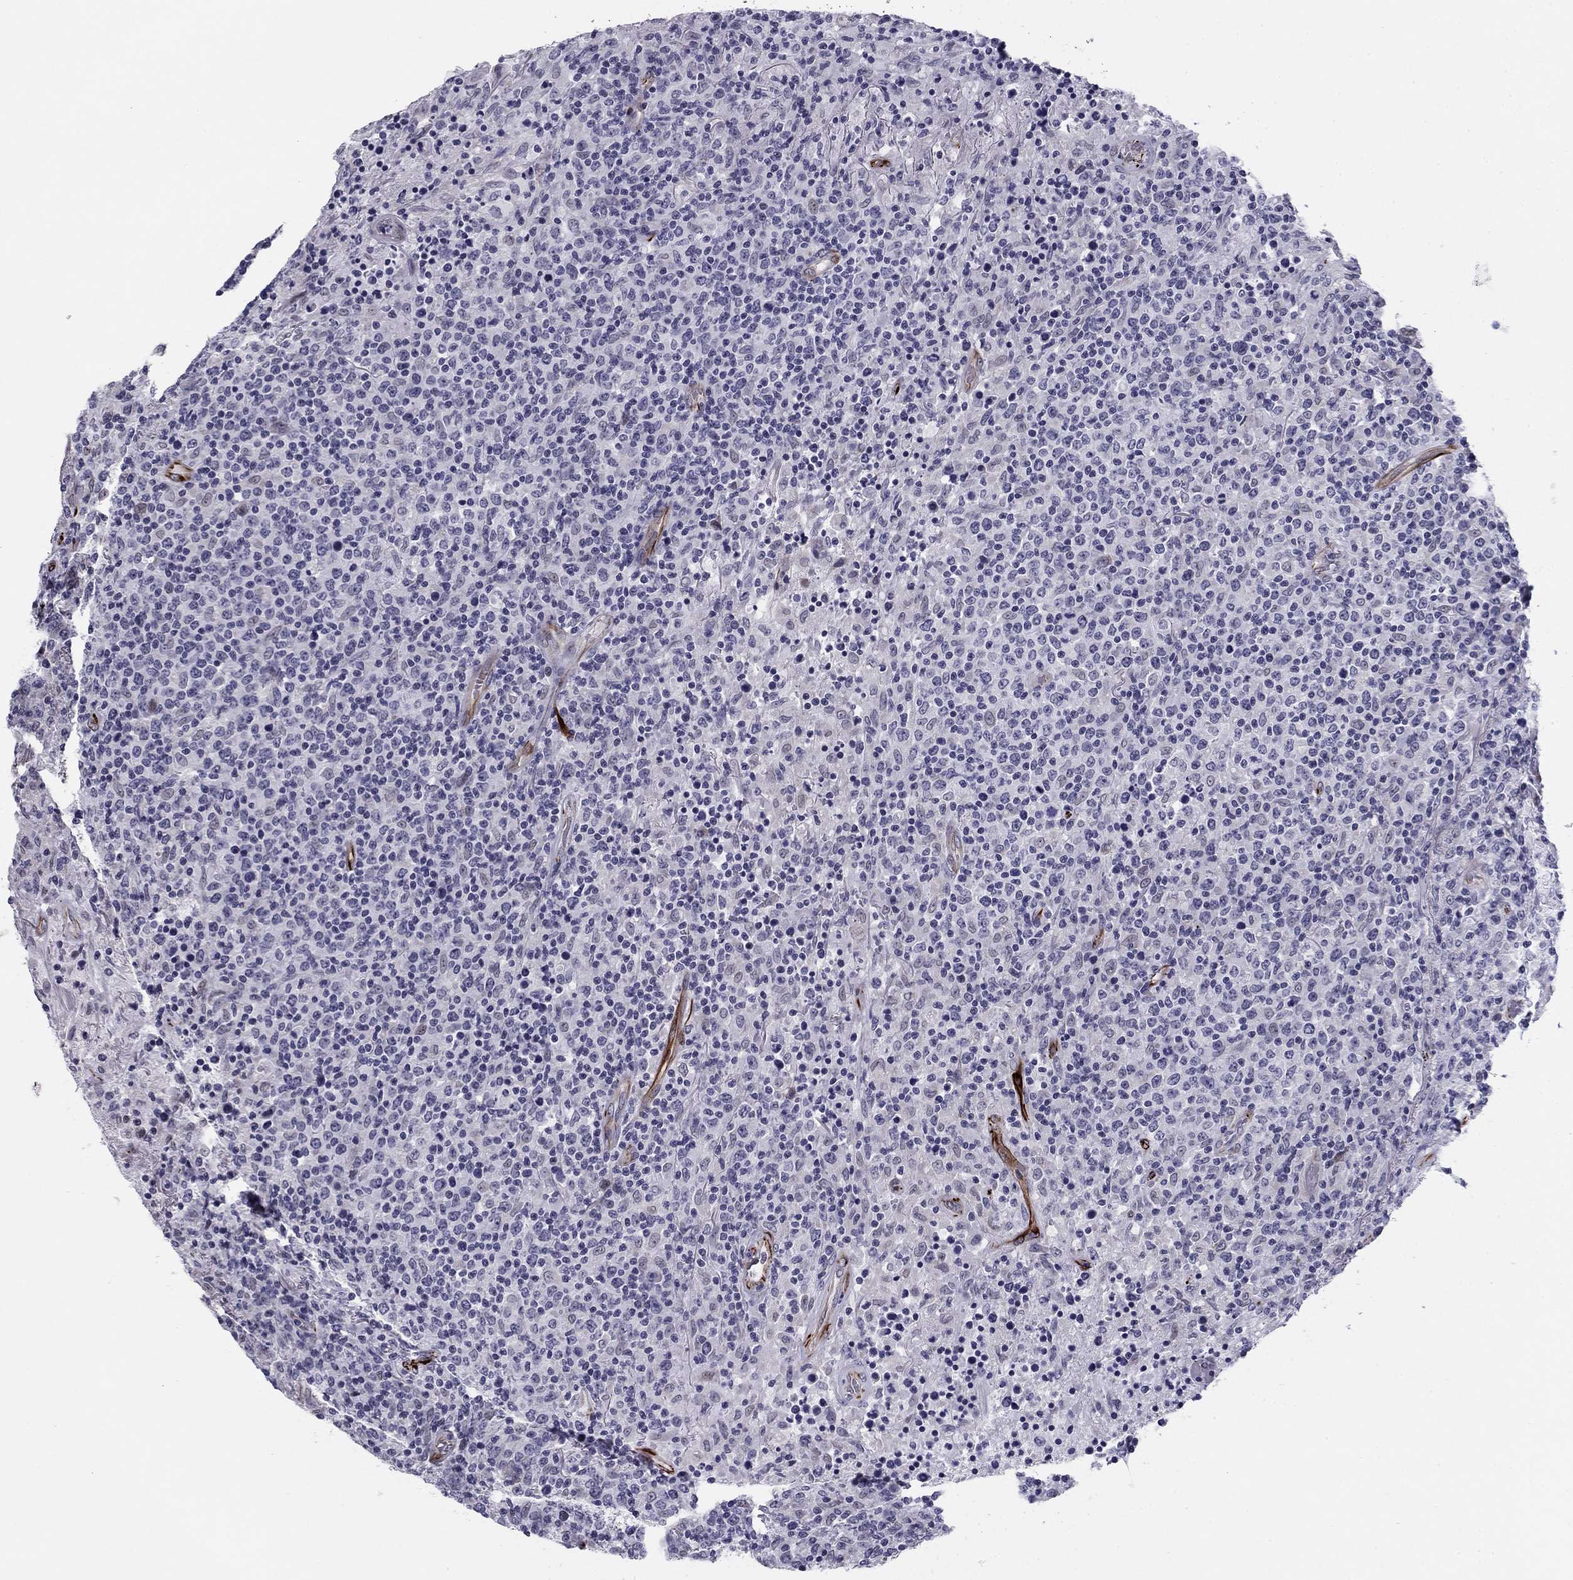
{"staining": {"intensity": "negative", "quantity": "none", "location": "none"}, "tissue": "lymphoma", "cell_type": "Tumor cells", "image_type": "cancer", "snomed": [{"axis": "morphology", "description": "Malignant lymphoma, non-Hodgkin's type, High grade"}, {"axis": "topography", "description": "Lung"}], "caption": "DAB immunohistochemical staining of malignant lymphoma, non-Hodgkin's type (high-grade) shows no significant expression in tumor cells.", "gene": "ANKS4B", "patient": {"sex": "male", "age": 79}}